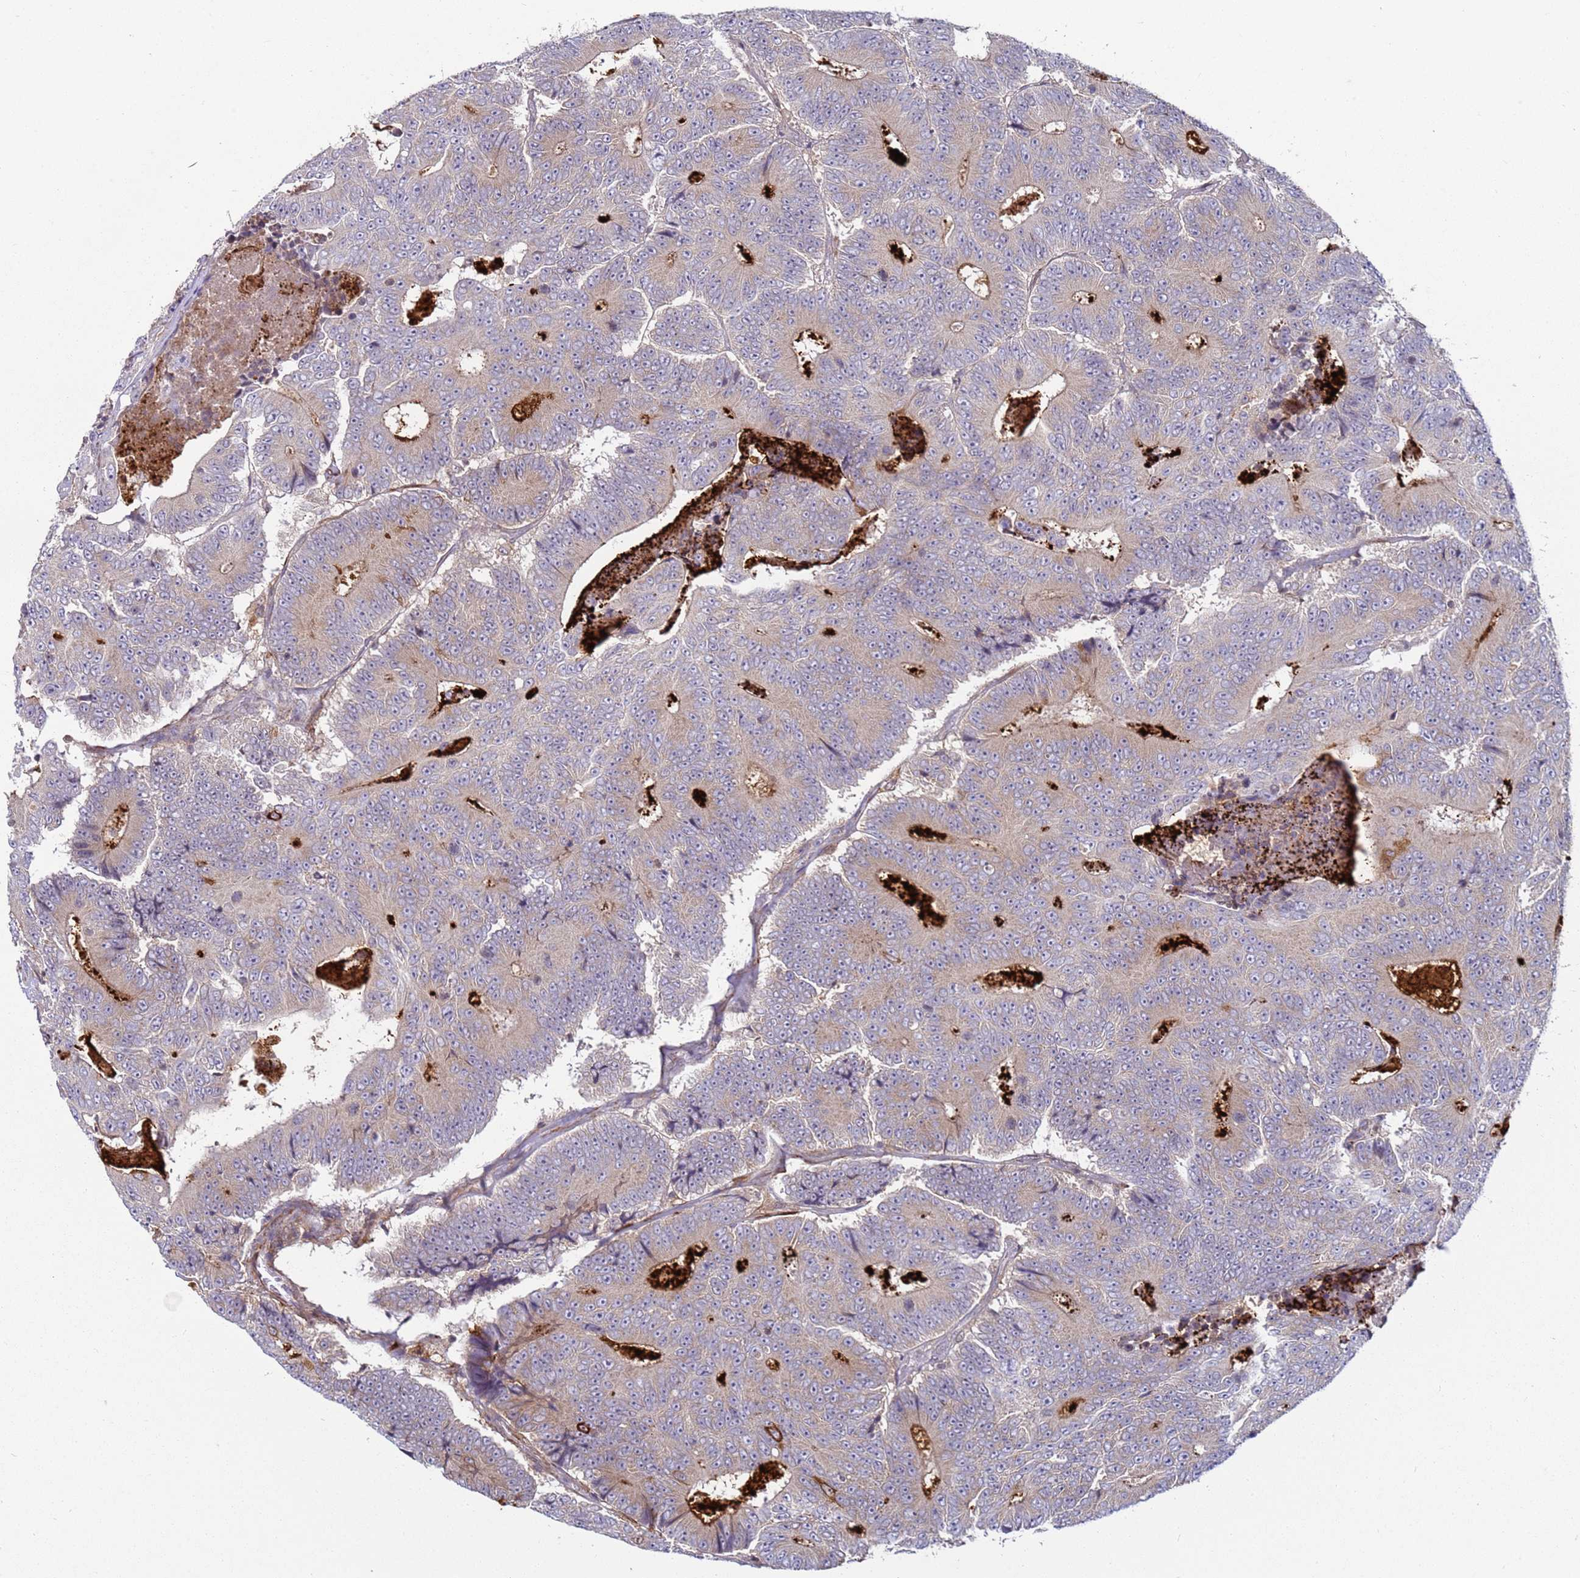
{"staining": {"intensity": "weak", "quantity": "<25%", "location": "cytoplasmic/membranous"}, "tissue": "colorectal cancer", "cell_type": "Tumor cells", "image_type": "cancer", "snomed": [{"axis": "morphology", "description": "Adenocarcinoma, NOS"}, {"axis": "topography", "description": "Colon"}], "caption": "Immunohistochemistry (IHC) image of neoplastic tissue: colorectal adenocarcinoma stained with DAB (3,3'-diaminobenzidine) reveals no significant protein expression in tumor cells.", "gene": "SNAPC4", "patient": {"sex": "male", "age": 83}}